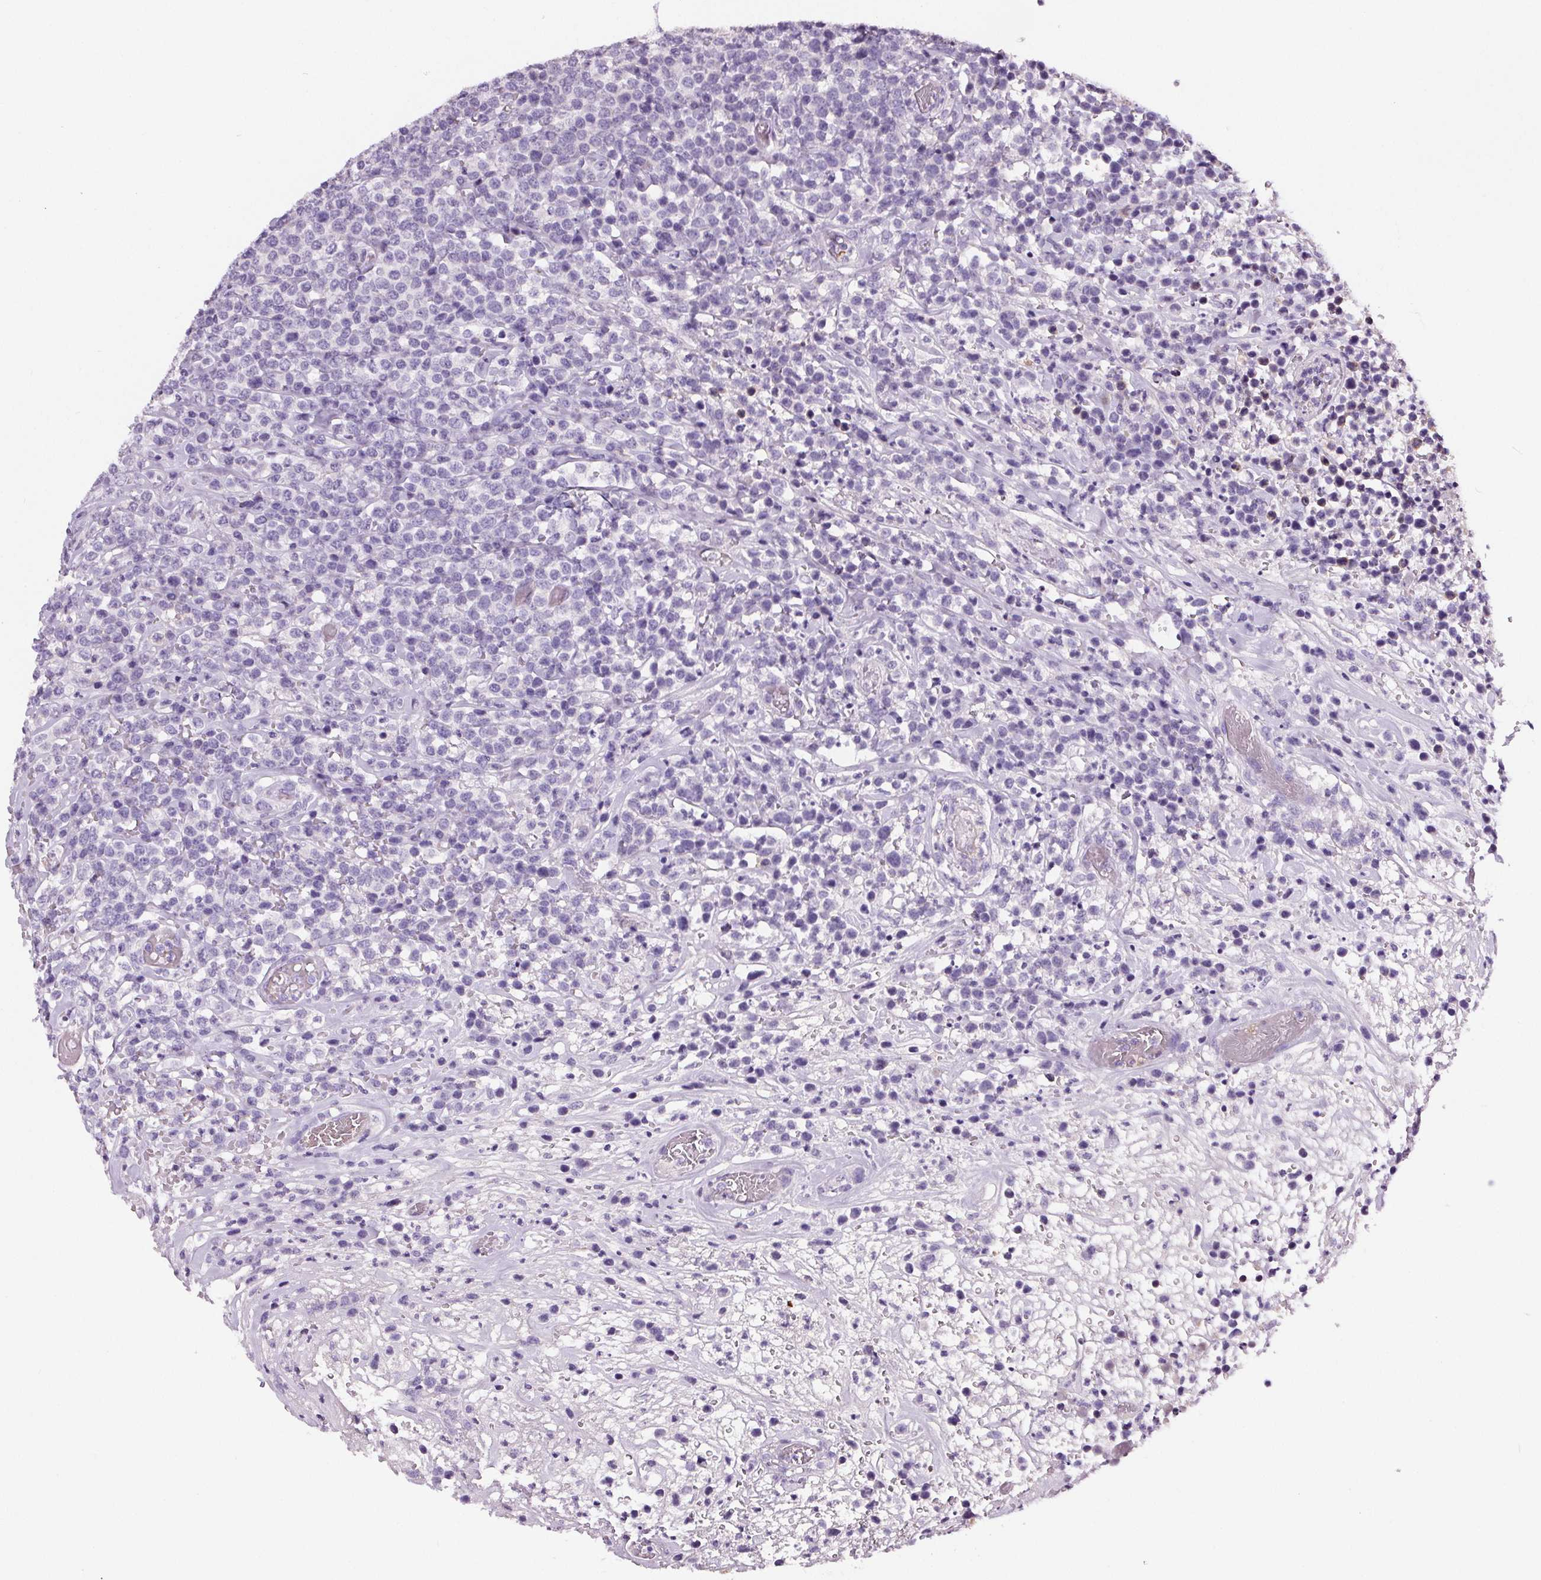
{"staining": {"intensity": "negative", "quantity": "none", "location": "none"}, "tissue": "lymphoma", "cell_type": "Tumor cells", "image_type": "cancer", "snomed": [{"axis": "morphology", "description": "Malignant lymphoma, non-Hodgkin's type, High grade"}, {"axis": "topography", "description": "Soft tissue"}], "caption": "An IHC micrograph of lymphoma is shown. There is no staining in tumor cells of lymphoma. (Immunohistochemistry, brightfield microscopy, high magnification).", "gene": "CD5L", "patient": {"sex": "female", "age": 56}}